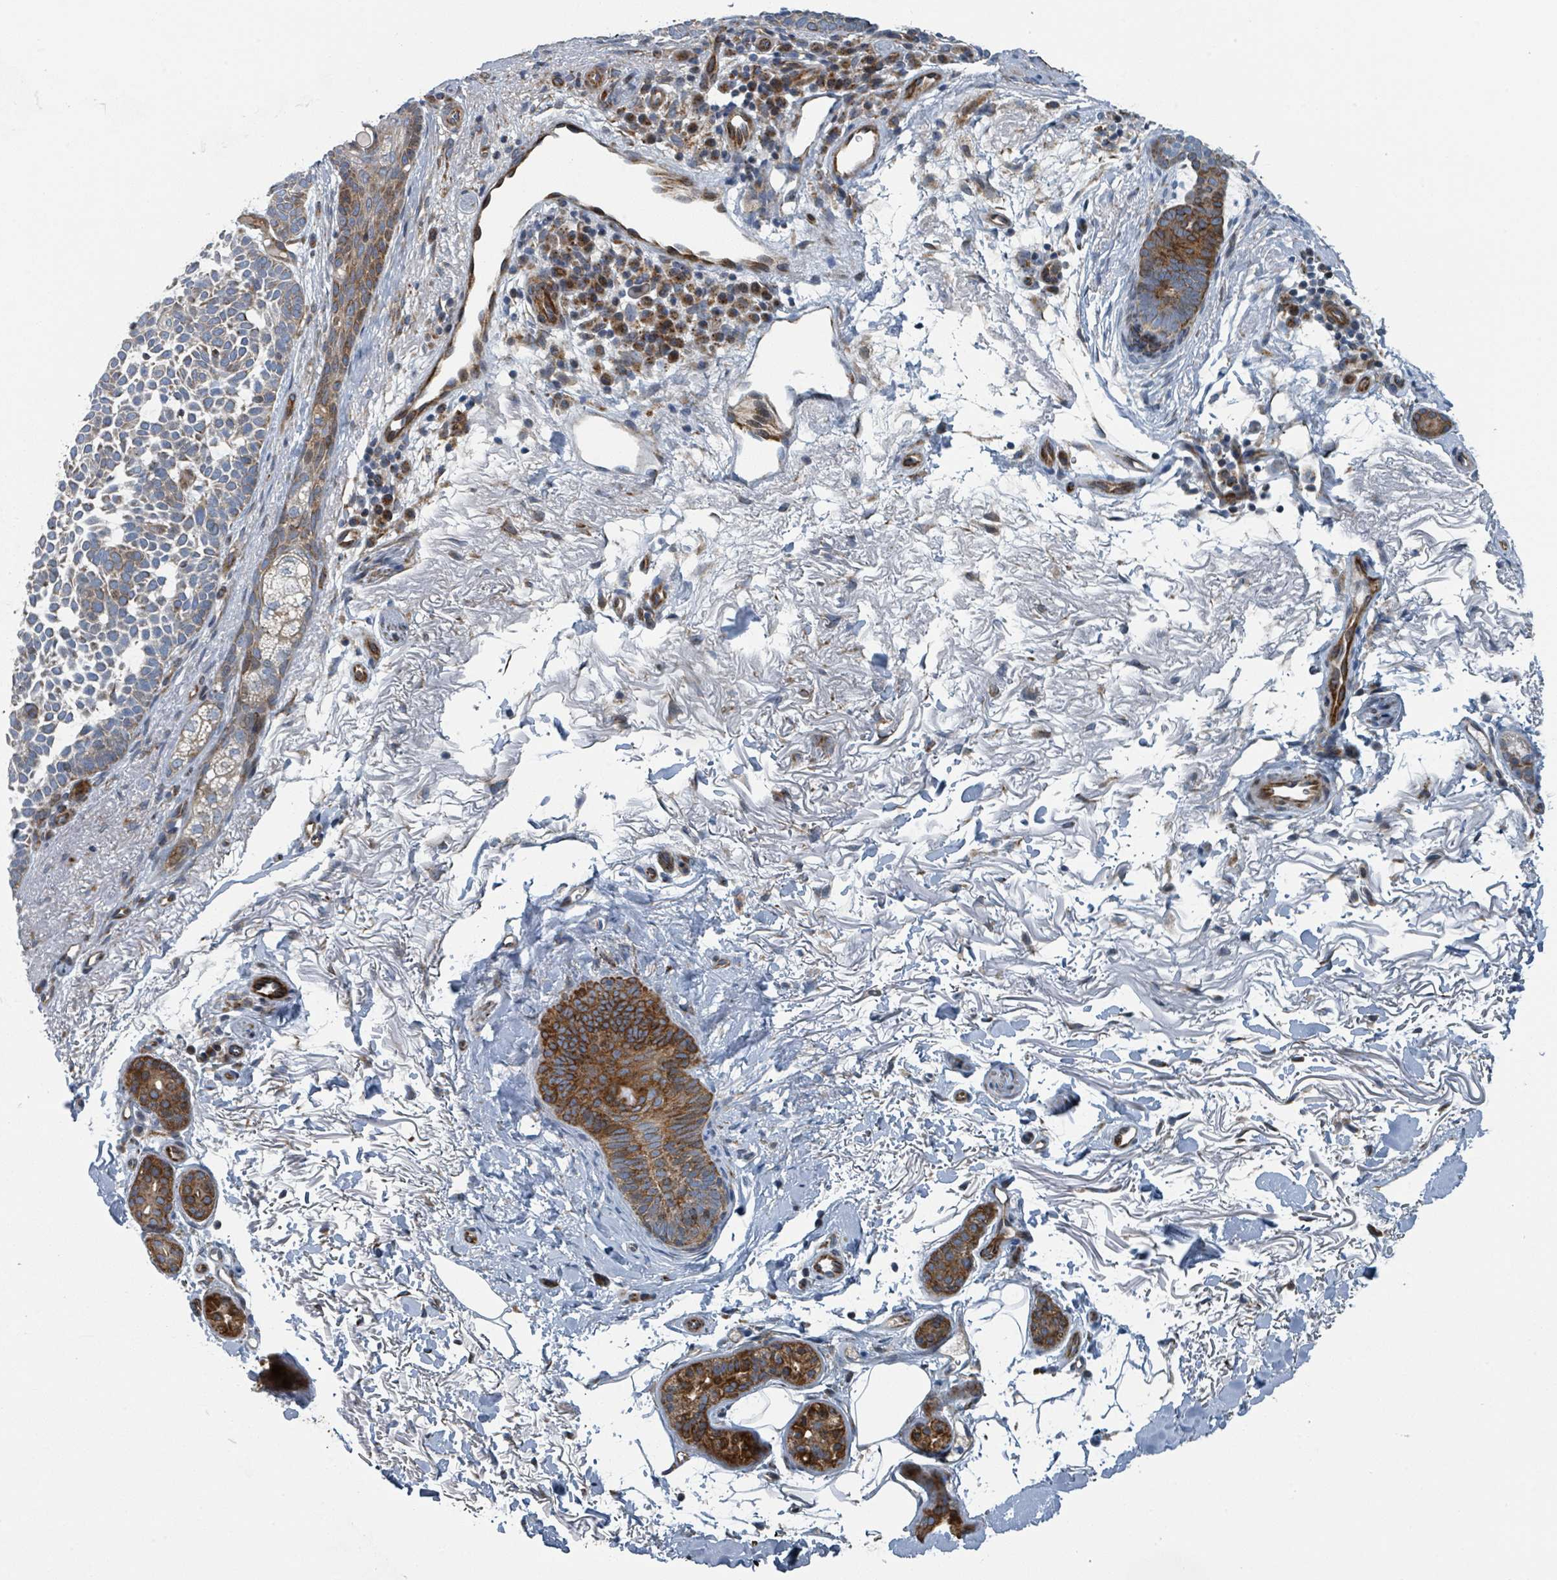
{"staining": {"intensity": "moderate", "quantity": "25%-75%", "location": "cytoplasmic/membranous"}, "tissue": "skin cancer", "cell_type": "Tumor cells", "image_type": "cancer", "snomed": [{"axis": "morphology", "description": "Basal cell carcinoma"}, {"axis": "topography", "description": "Skin"}], "caption": "An IHC micrograph of neoplastic tissue is shown. Protein staining in brown highlights moderate cytoplasmic/membranous positivity in basal cell carcinoma (skin) within tumor cells.", "gene": "DIPK2A", "patient": {"sex": "female", "age": 77}}